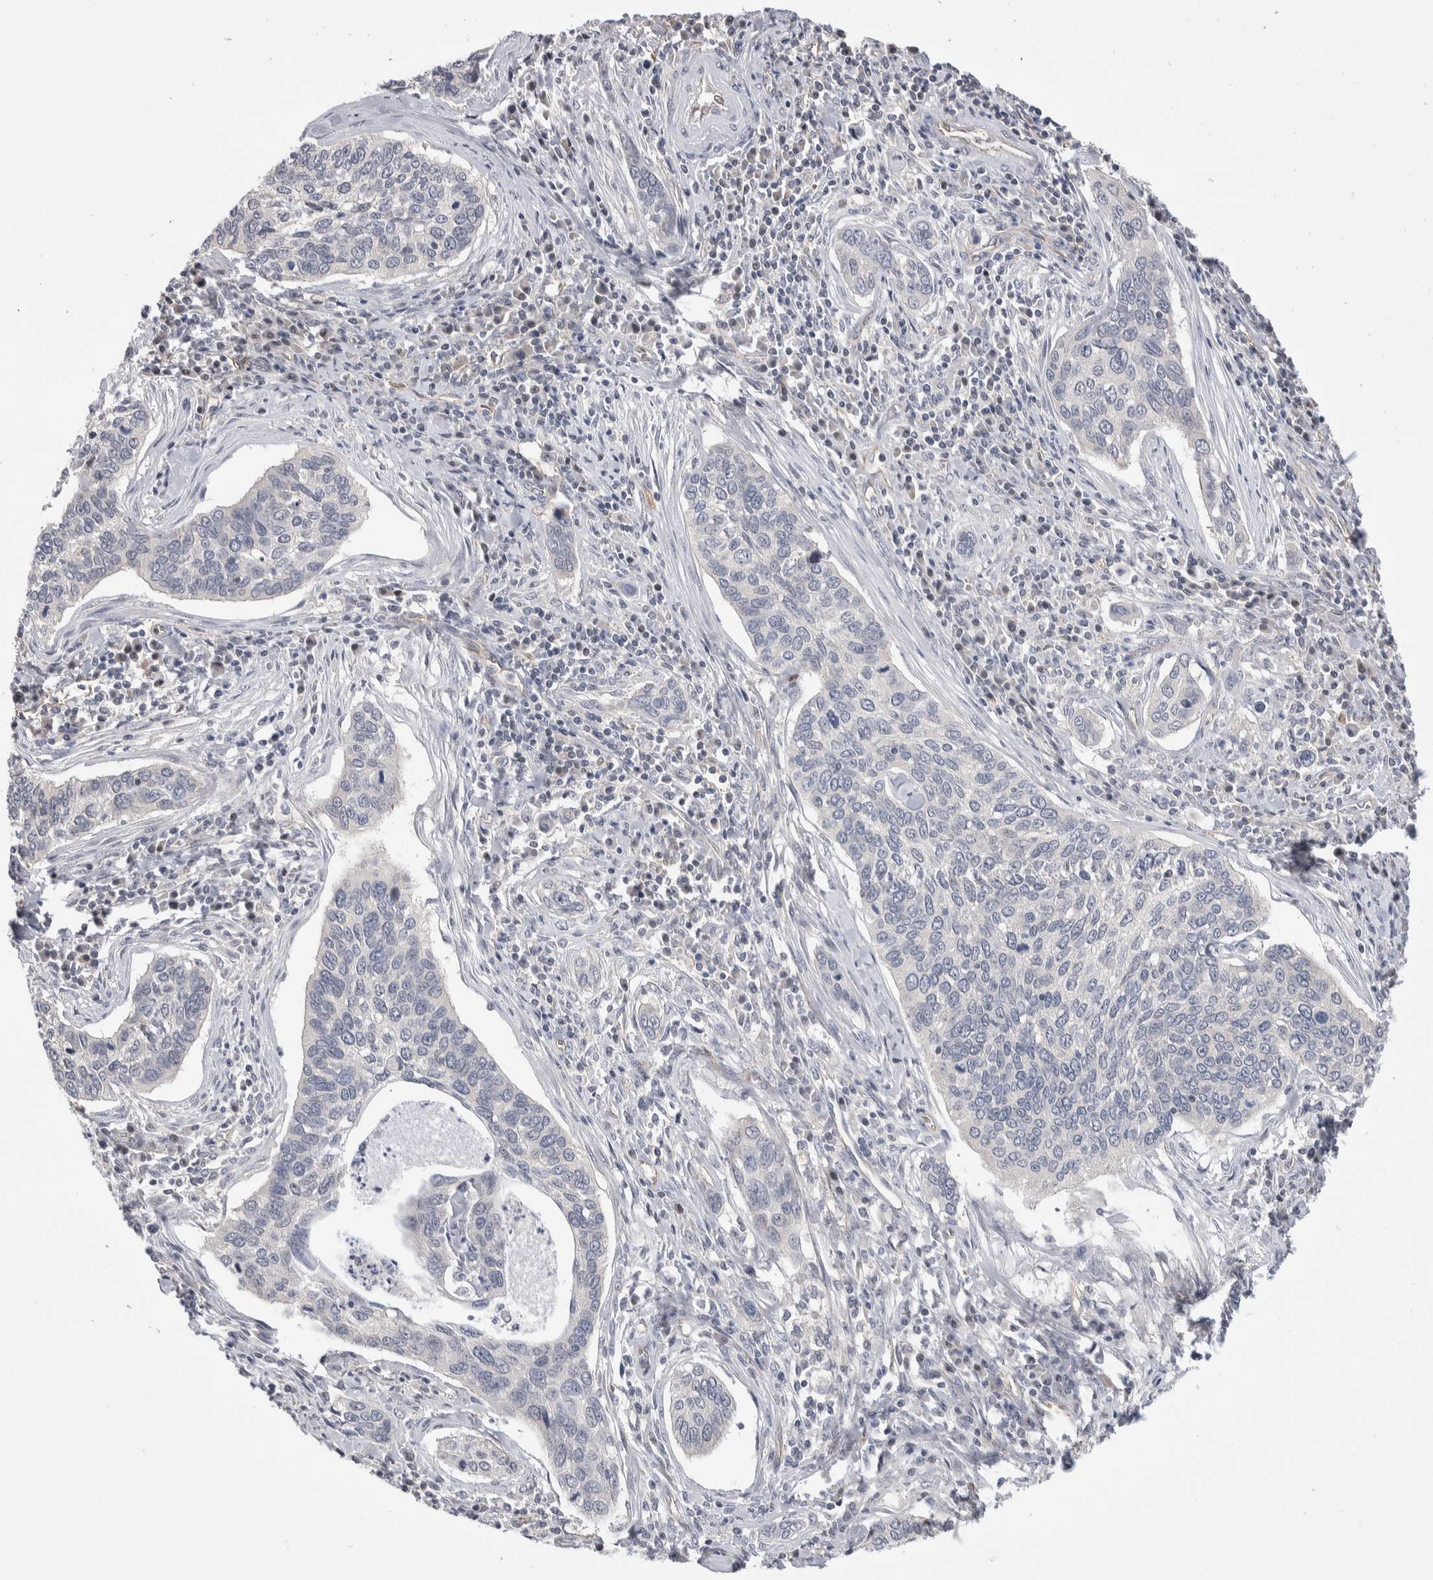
{"staining": {"intensity": "negative", "quantity": "none", "location": "none"}, "tissue": "cervical cancer", "cell_type": "Tumor cells", "image_type": "cancer", "snomed": [{"axis": "morphology", "description": "Squamous cell carcinoma, NOS"}, {"axis": "topography", "description": "Cervix"}], "caption": "A photomicrograph of cervical cancer stained for a protein exhibits no brown staining in tumor cells.", "gene": "ZBTB49", "patient": {"sex": "female", "age": 53}}